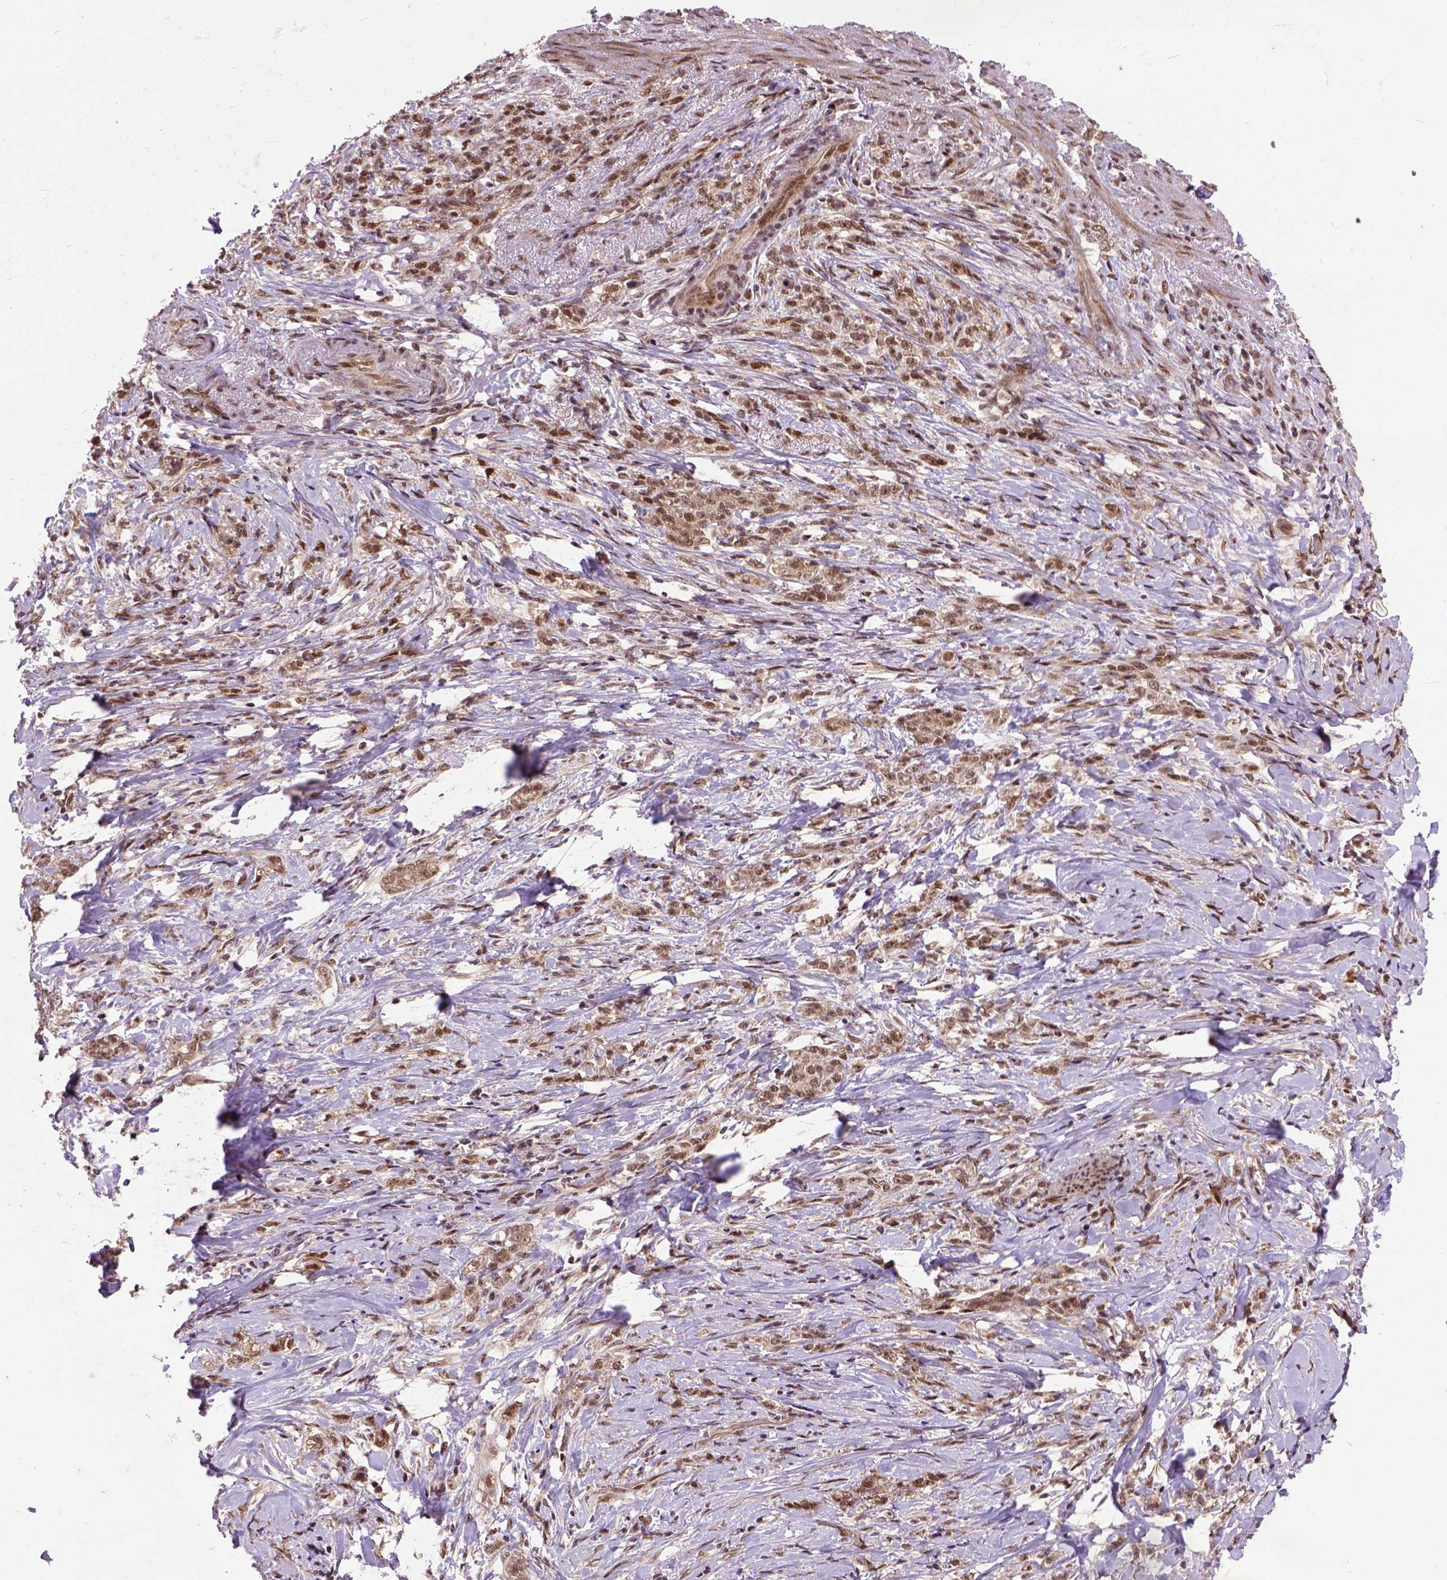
{"staining": {"intensity": "moderate", "quantity": ">75%", "location": "nuclear"}, "tissue": "stomach cancer", "cell_type": "Tumor cells", "image_type": "cancer", "snomed": [{"axis": "morphology", "description": "Adenocarcinoma, NOS"}, {"axis": "topography", "description": "Stomach, lower"}], "caption": "Moderate nuclear protein positivity is appreciated in about >75% of tumor cells in stomach cancer (adenocarcinoma).", "gene": "ZNF630", "patient": {"sex": "male", "age": 88}}